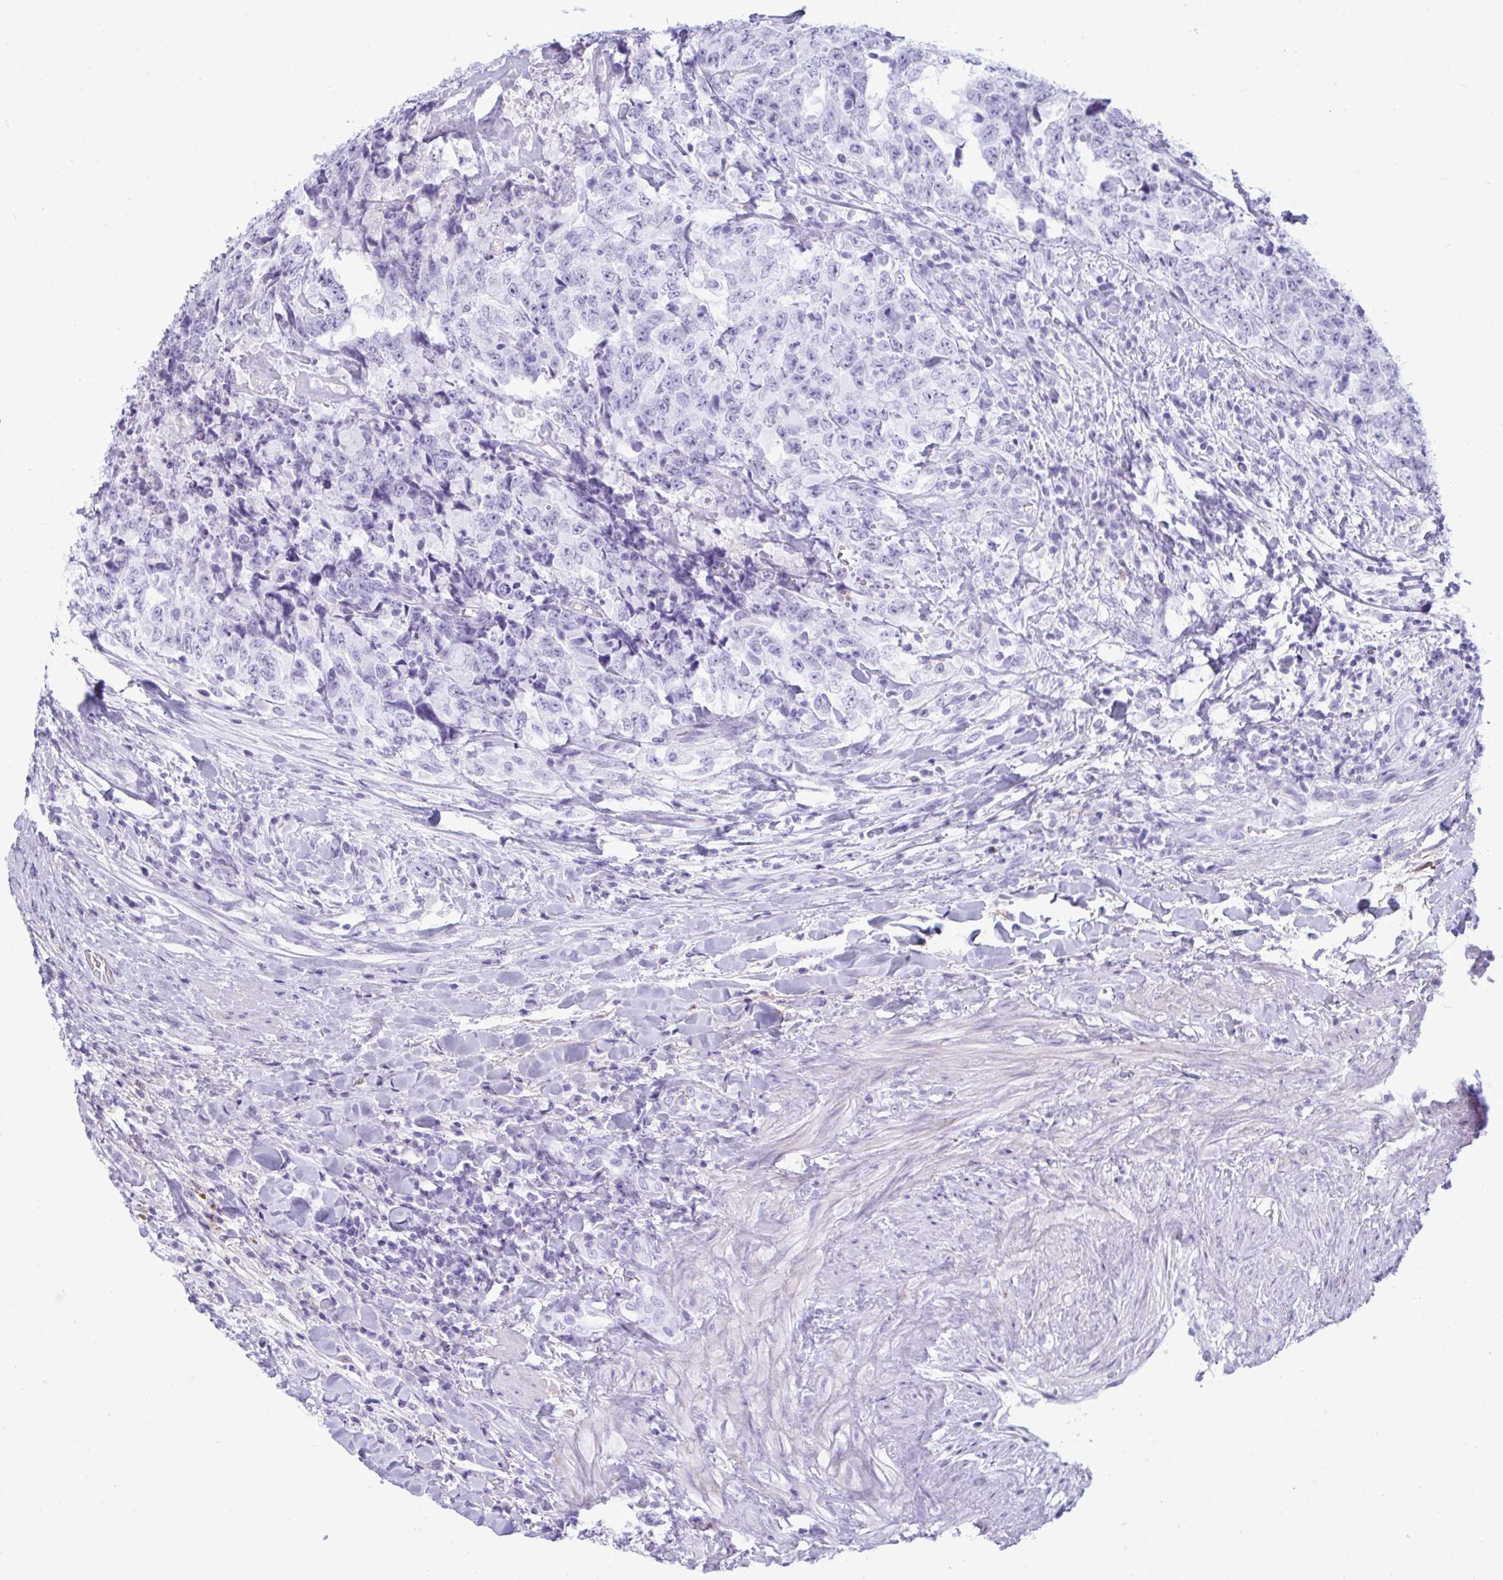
{"staining": {"intensity": "negative", "quantity": "none", "location": "none"}, "tissue": "testis cancer", "cell_type": "Tumor cells", "image_type": "cancer", "snomed": [{"axis": "morphology", "description": "Carcinoma, Embryonal, NOS"}, {"axis": "topography", "description": "Testis"}], "caption": "Protein analysis of testis embryonal carcinoma displays no significant expression in tumor cells. (DAB (3,3'-diaminobenzidine) IHC, high magnification).", "gene": "ARHGAP42", "patient": {"sex": "male", "age": 24}}